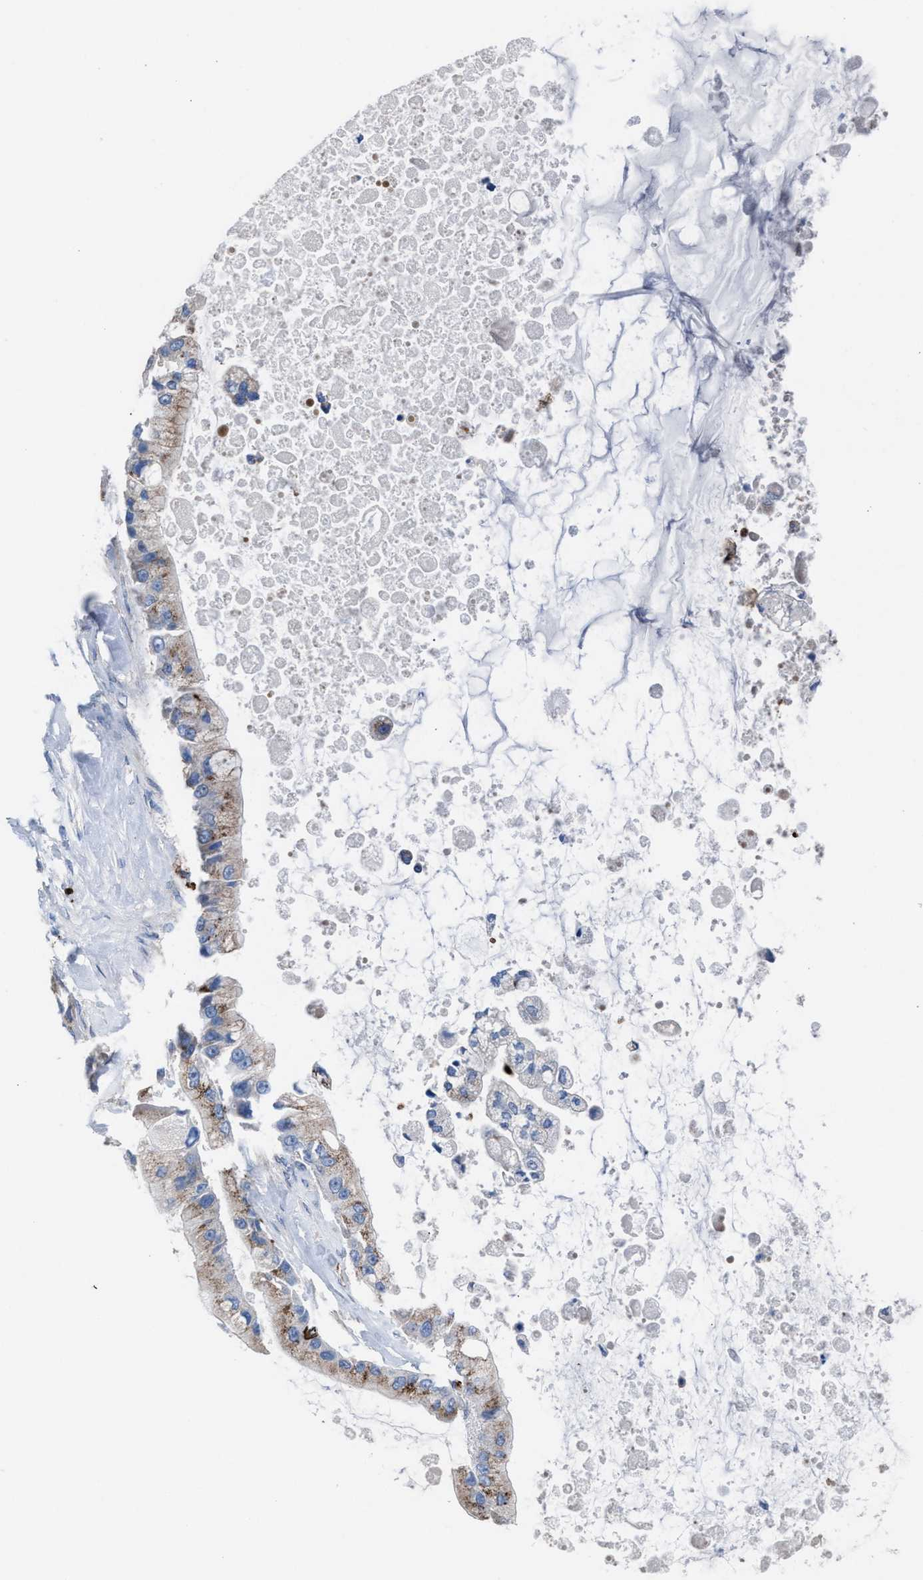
{"staining": {"intensity": "weak", "quantity": "<25%", "location": "cytoplasmic/membranous"}, "tissue": "liver cancer", "cell_type": "Tumor cells", "image_type": "cancer", "snomed": [{"axis": "morphology", "description": "Cholangiocarcinoma"}, {"axis": "topography", "description": "Liver"}], "caption": "High power microscopy photomicrograph of an IHC micrograph of liver cholangiocarcinoma, revealing no significant staining in tumor cells.", "gene": "SLC47A1", "patient": {"sex": "male", "age": 50}}